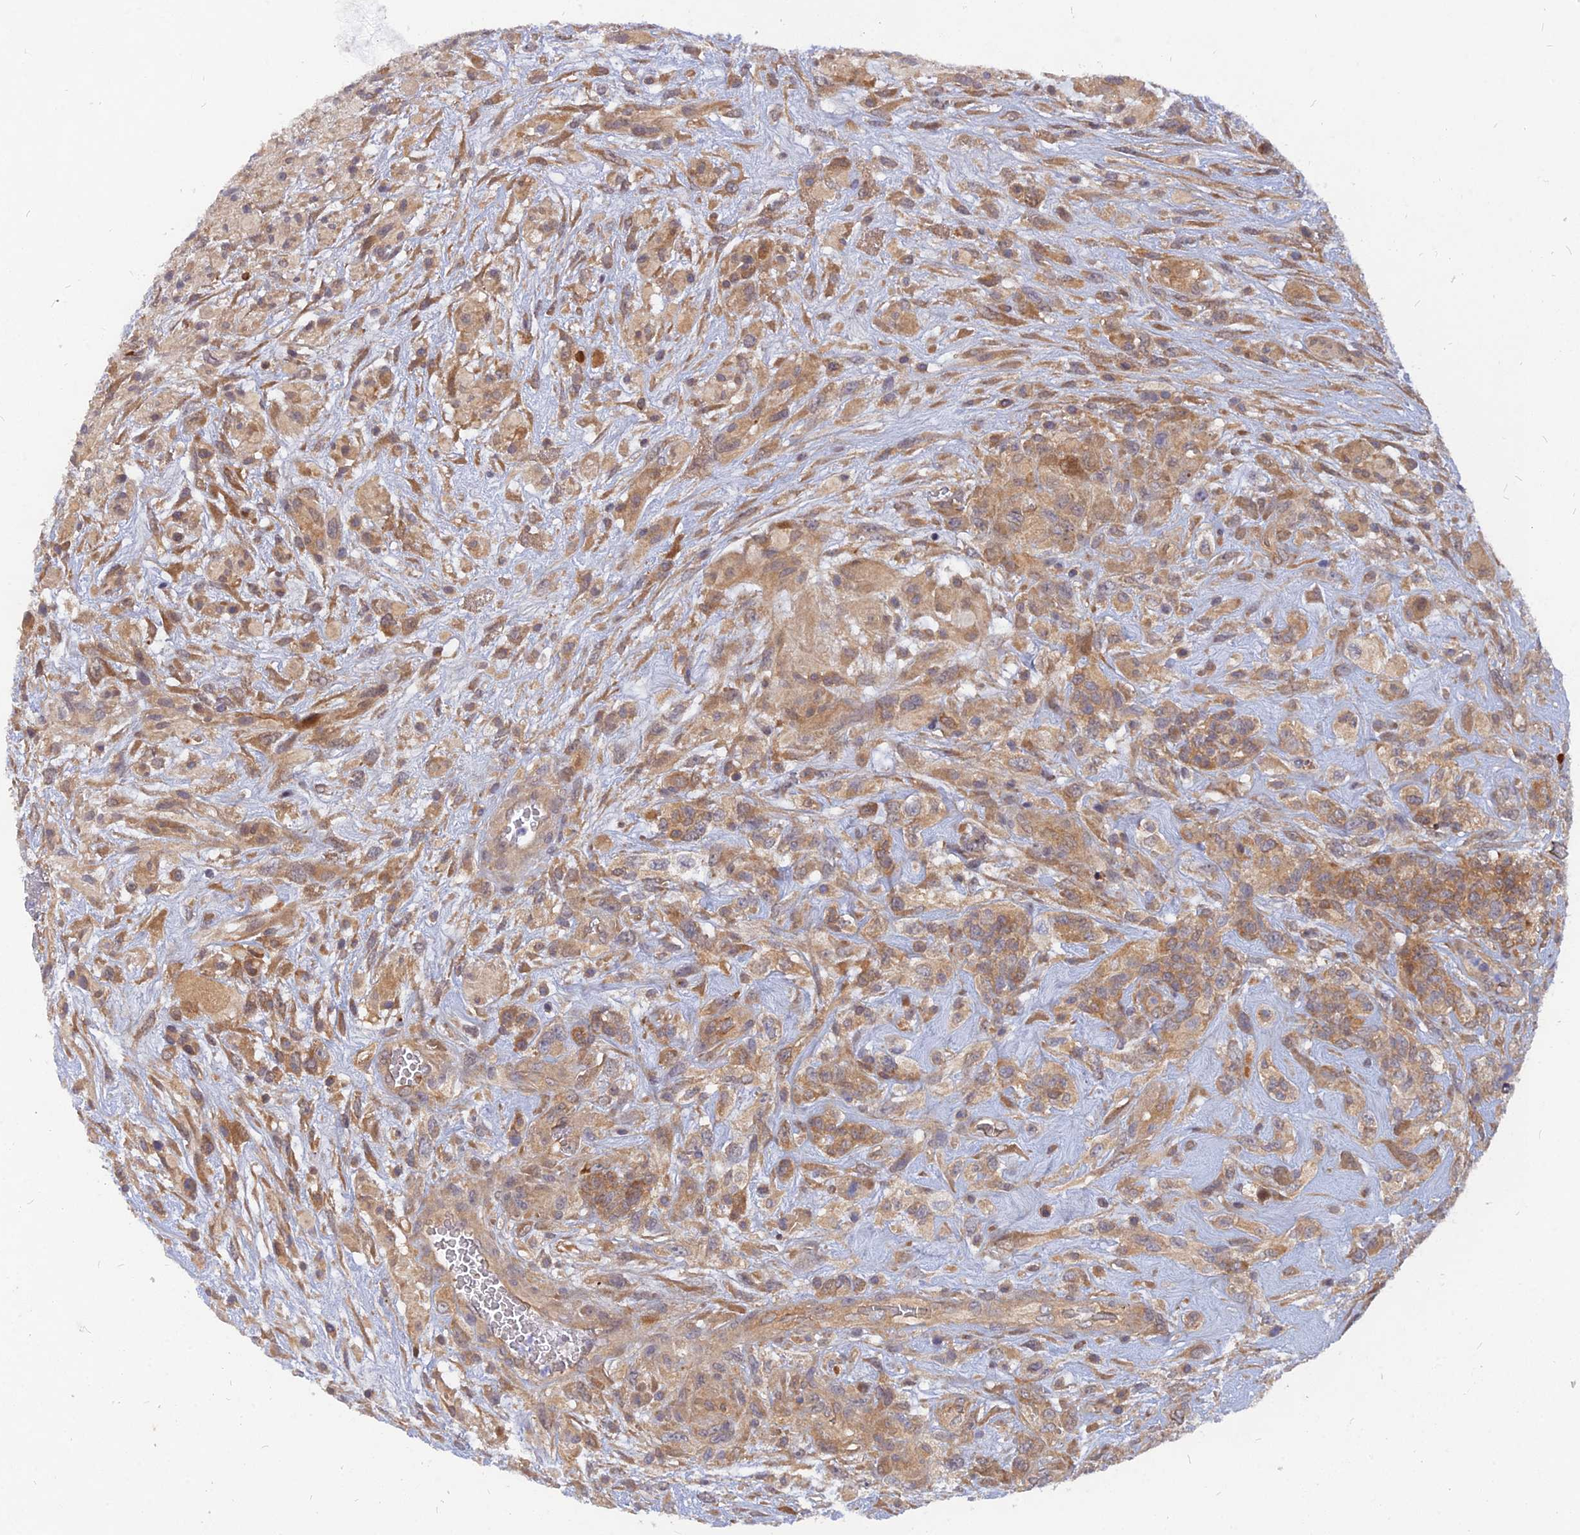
{"staining": {"intensity": "moderate", "quantity": "25%-75%", "location": "cytoplasmic/membranous"}, "tissue": "glioma", "cell_type": "Tumor cells", "image_type": "cancer", "snomed": [{"axis": "morphology", "description": "Glioma, malignant, High grade"}, {"axis": "topography", "description": "Brain"}], "caption": "High-magnification brightfield microscopy of malignant glioma (high-grade) stained with DAB (3,3'-diaminobenzidine) (brown) and counterstained with hematoxylin (blue). tumor cells exhibit moderate cytoplasmic/membranous expression is appreciated in about25%-75% of cells.", "gene": "ARL2BP", "patient": {"sex": "male", "age": 61}}